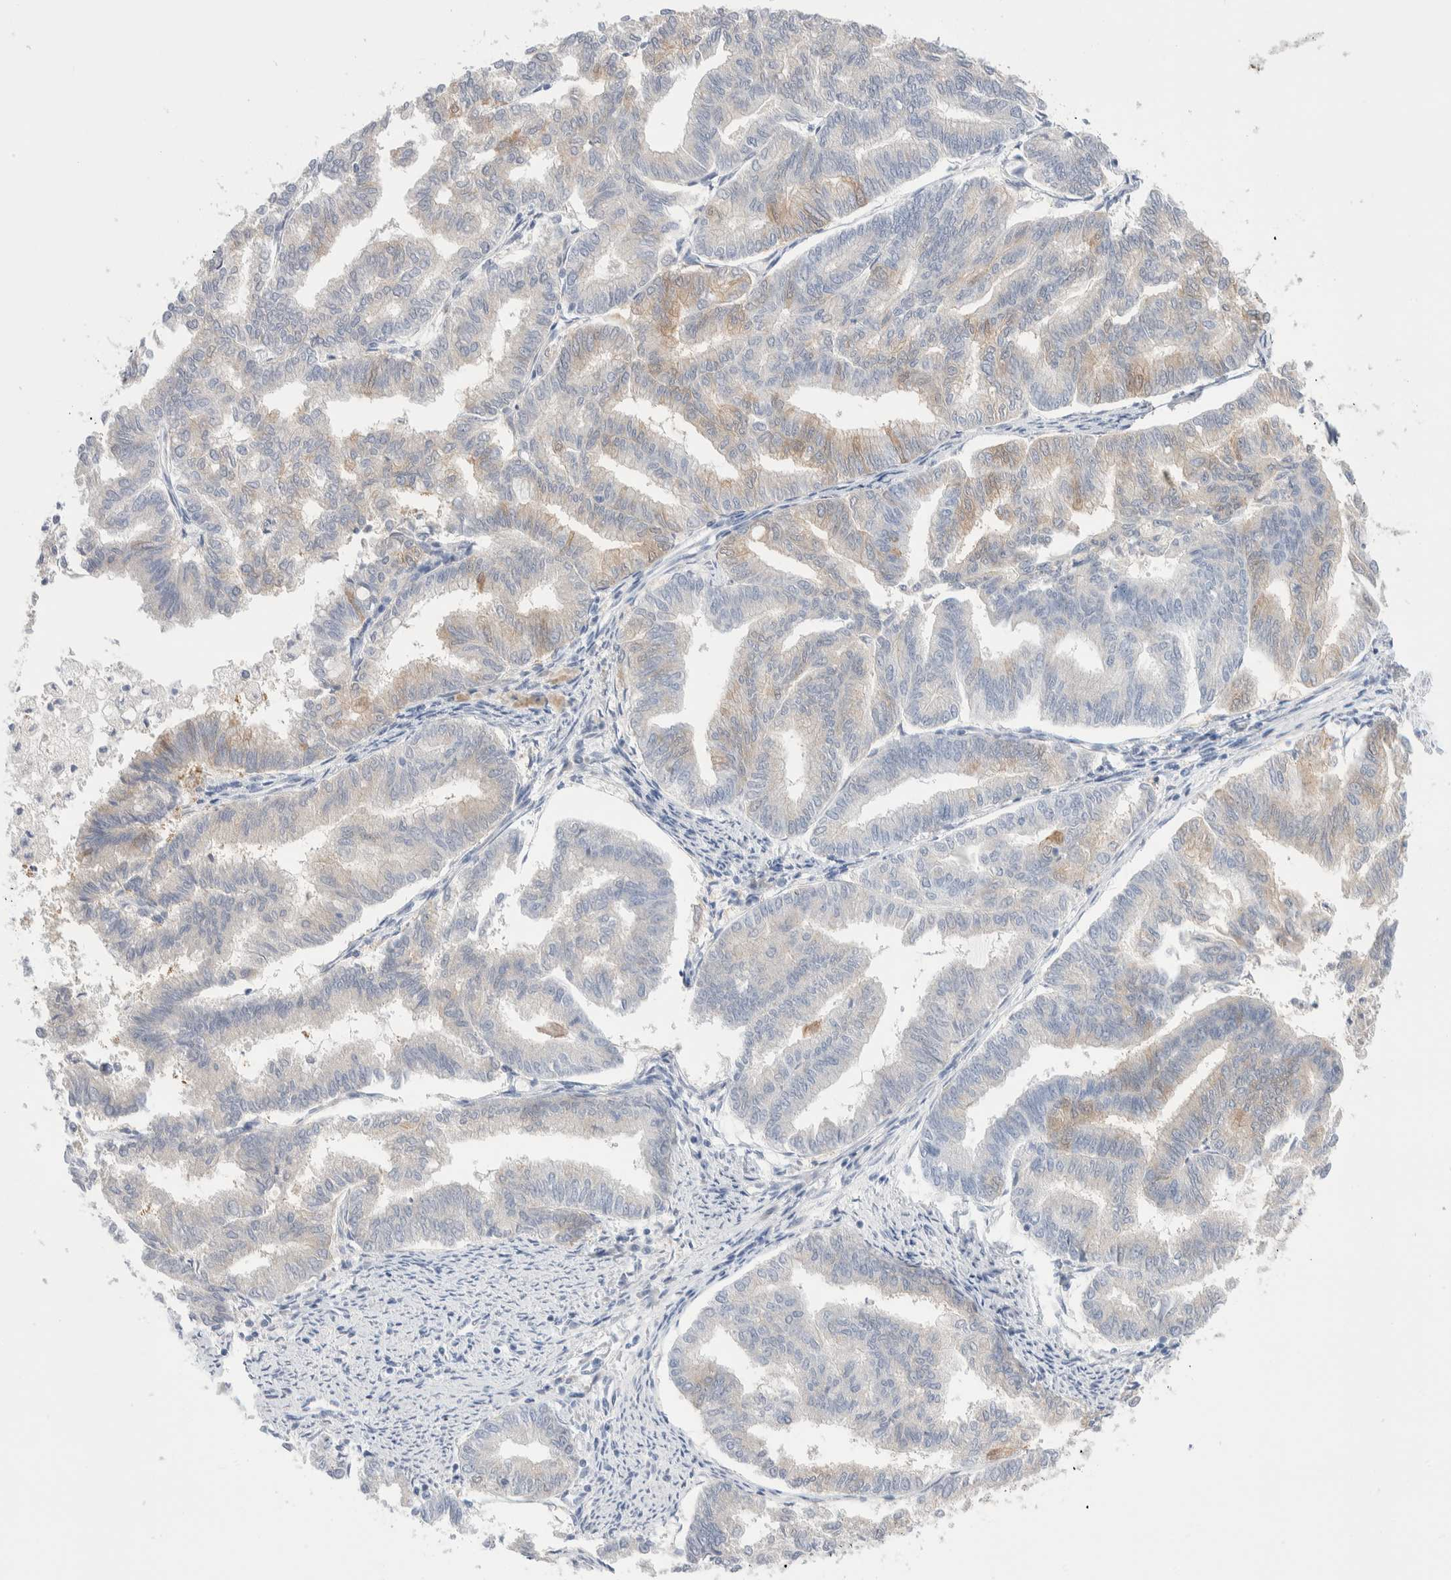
{"staining": {"intensity": "weak", "quantity": "<25%", "location": "cytoplasmic/membranous"}, "tissue": "endometrial cancer", "cell_type": "Tumor cells", "image_type": "cancer", "snomed": [{"axis": "morphology", "description": "Adenocarcinoma, NOS"}, {"axis": "topography", "description": "Endometrium"}], "caption": "Tumor cells are negative for protein expression in human adenocarcinoma (endometrial). Nuclei are stained in blue.", "gene": "GDA", "patient": {"sex": "female", "age": 79}}